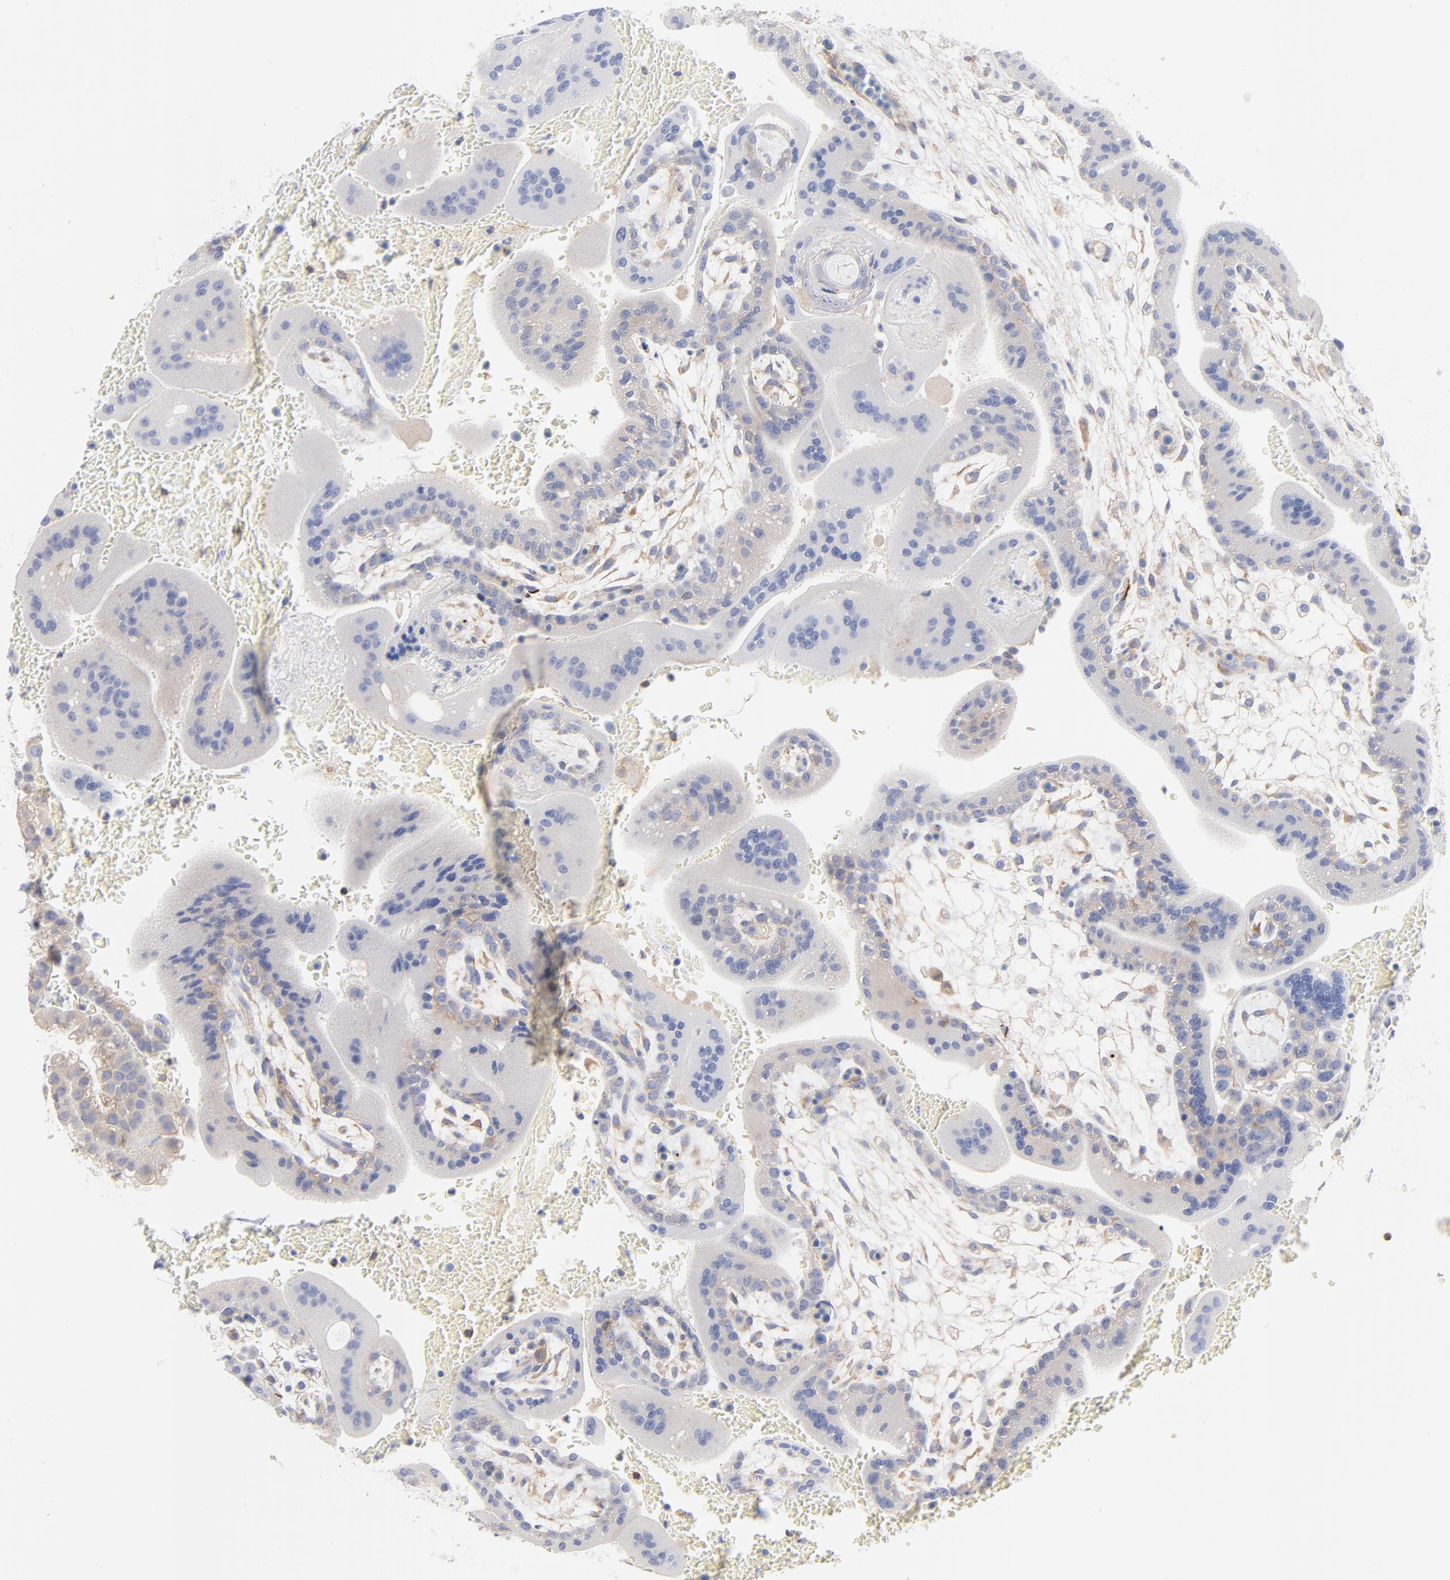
{"staining": {"intensity": "weak", "quantity": ">75%", "location": "cytoplasmic/membranous"}, "tissue": "placenta", "cell_type": "Decidual cells", "image_type": "normal", "snomed": [{"axis": "morphology", "description": "Normal tissue, NOS"}, {"axis": "topography", "description": "Placenta"}], "caption": "IHC staining of unremarkable placenta, which displays low levels of weak cytoplasmic/membranous staining in approximately >75% of decidual cells indicating weak cytoplasmic/membranous protein staining. The staining was performed using DAB (brown) for protein detection and nuclei were counterstained in hematoxylin (blue).", "gene": "SEPTIN11", "patient": {"sex": "female", "age": 35}}